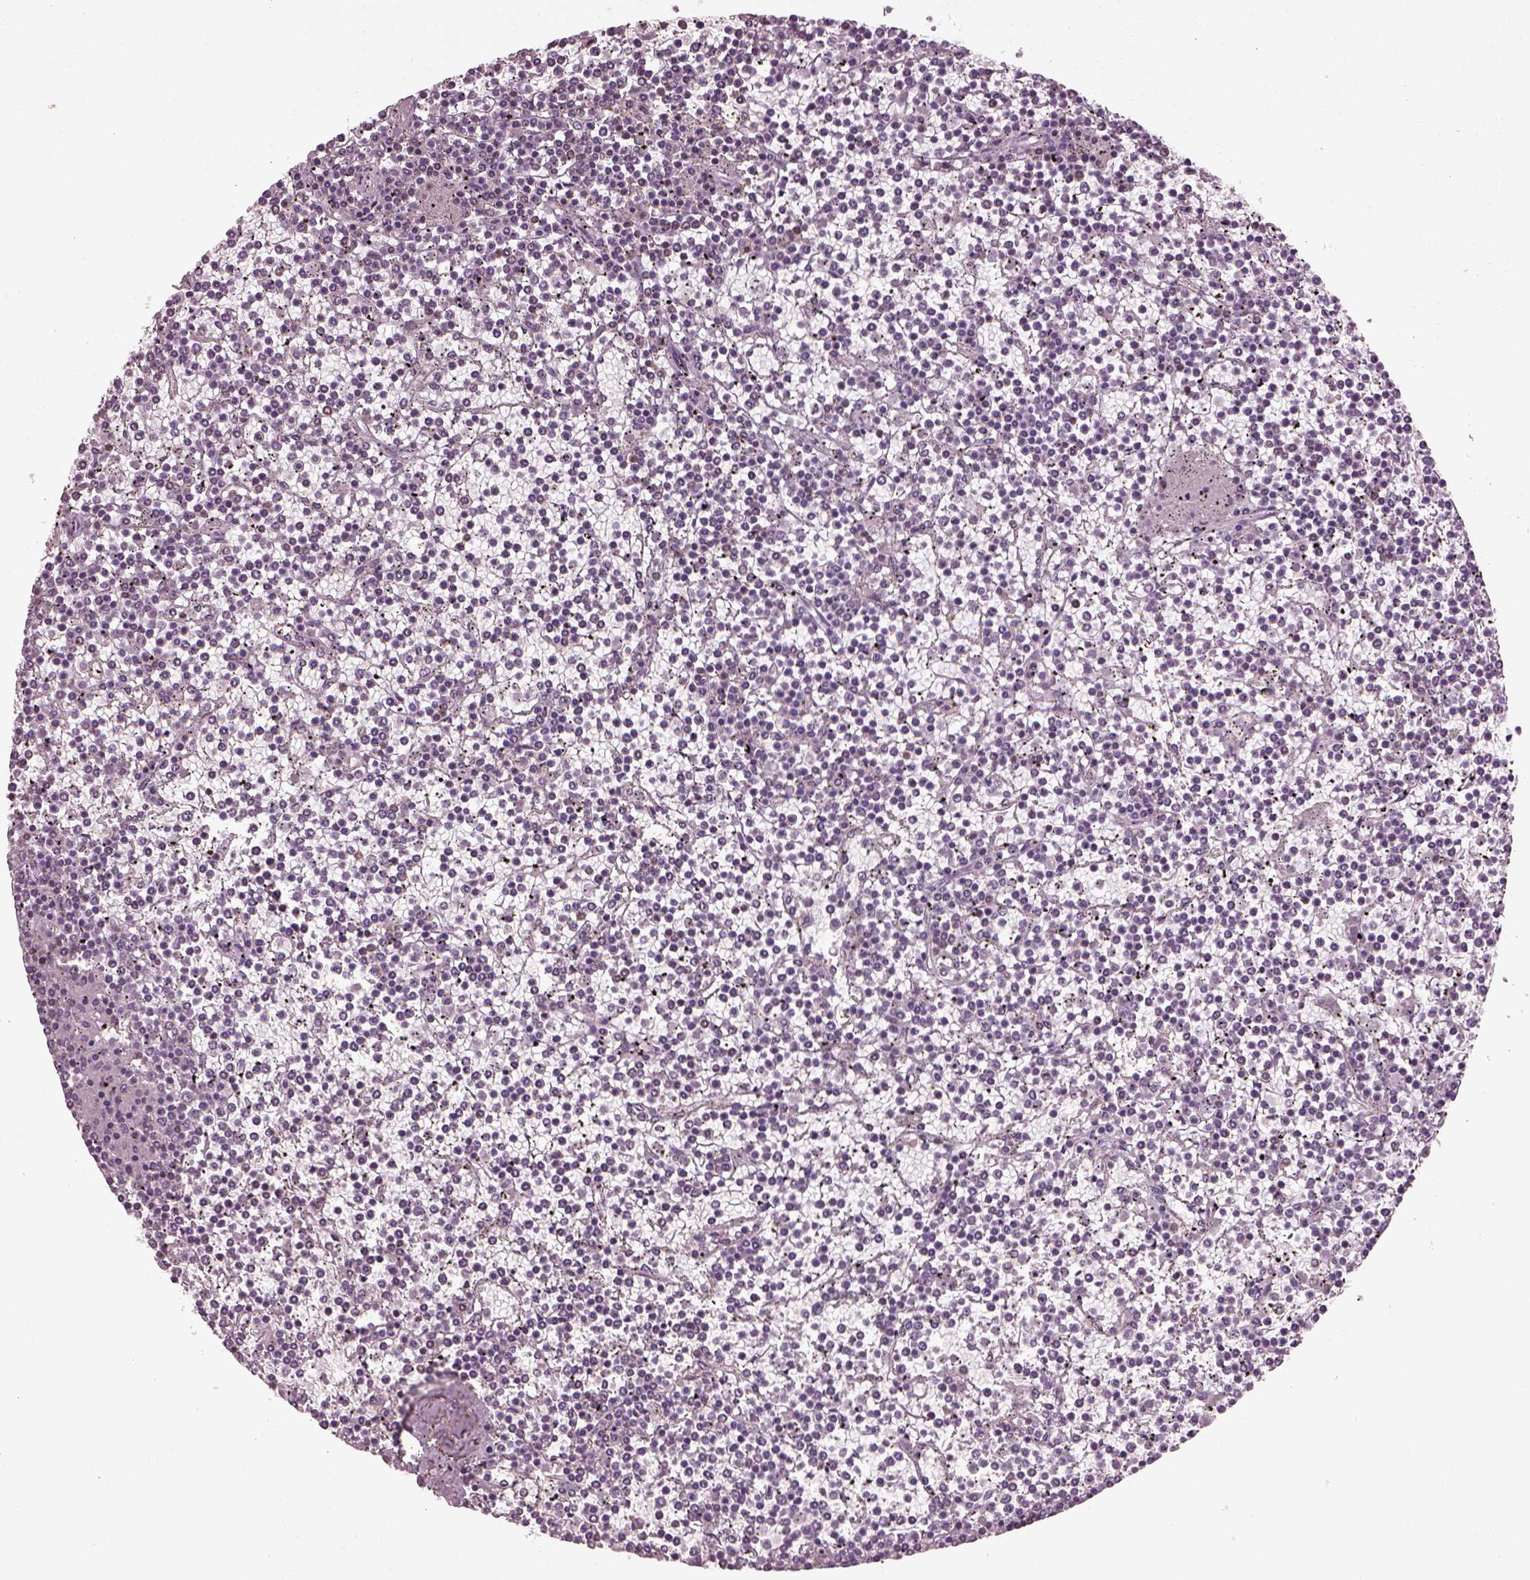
{"staining": {"intensity": "negative", "quantity": "none", "location": "none"}, "tissue": "lymphoma", "cell_type": "Tumor cells", "image_type": "cancer", "snomed": [{"axis": "morphology", "description": "Malignant lymphoma, non-Hodgkin's type, Low grade"}, {"axis": "topography", "description": "Spleen"}], "caption": "This histopathology image is of low-grade malignant lymphoma, non-Hodgkin's type stained with immunohistochemistry to label a protein in brown with the nuclei are counter-stained blue. There is no expression in tumor cells.", "gene": "LSM14A", "patient": {"sex": "female", "age": 19}}